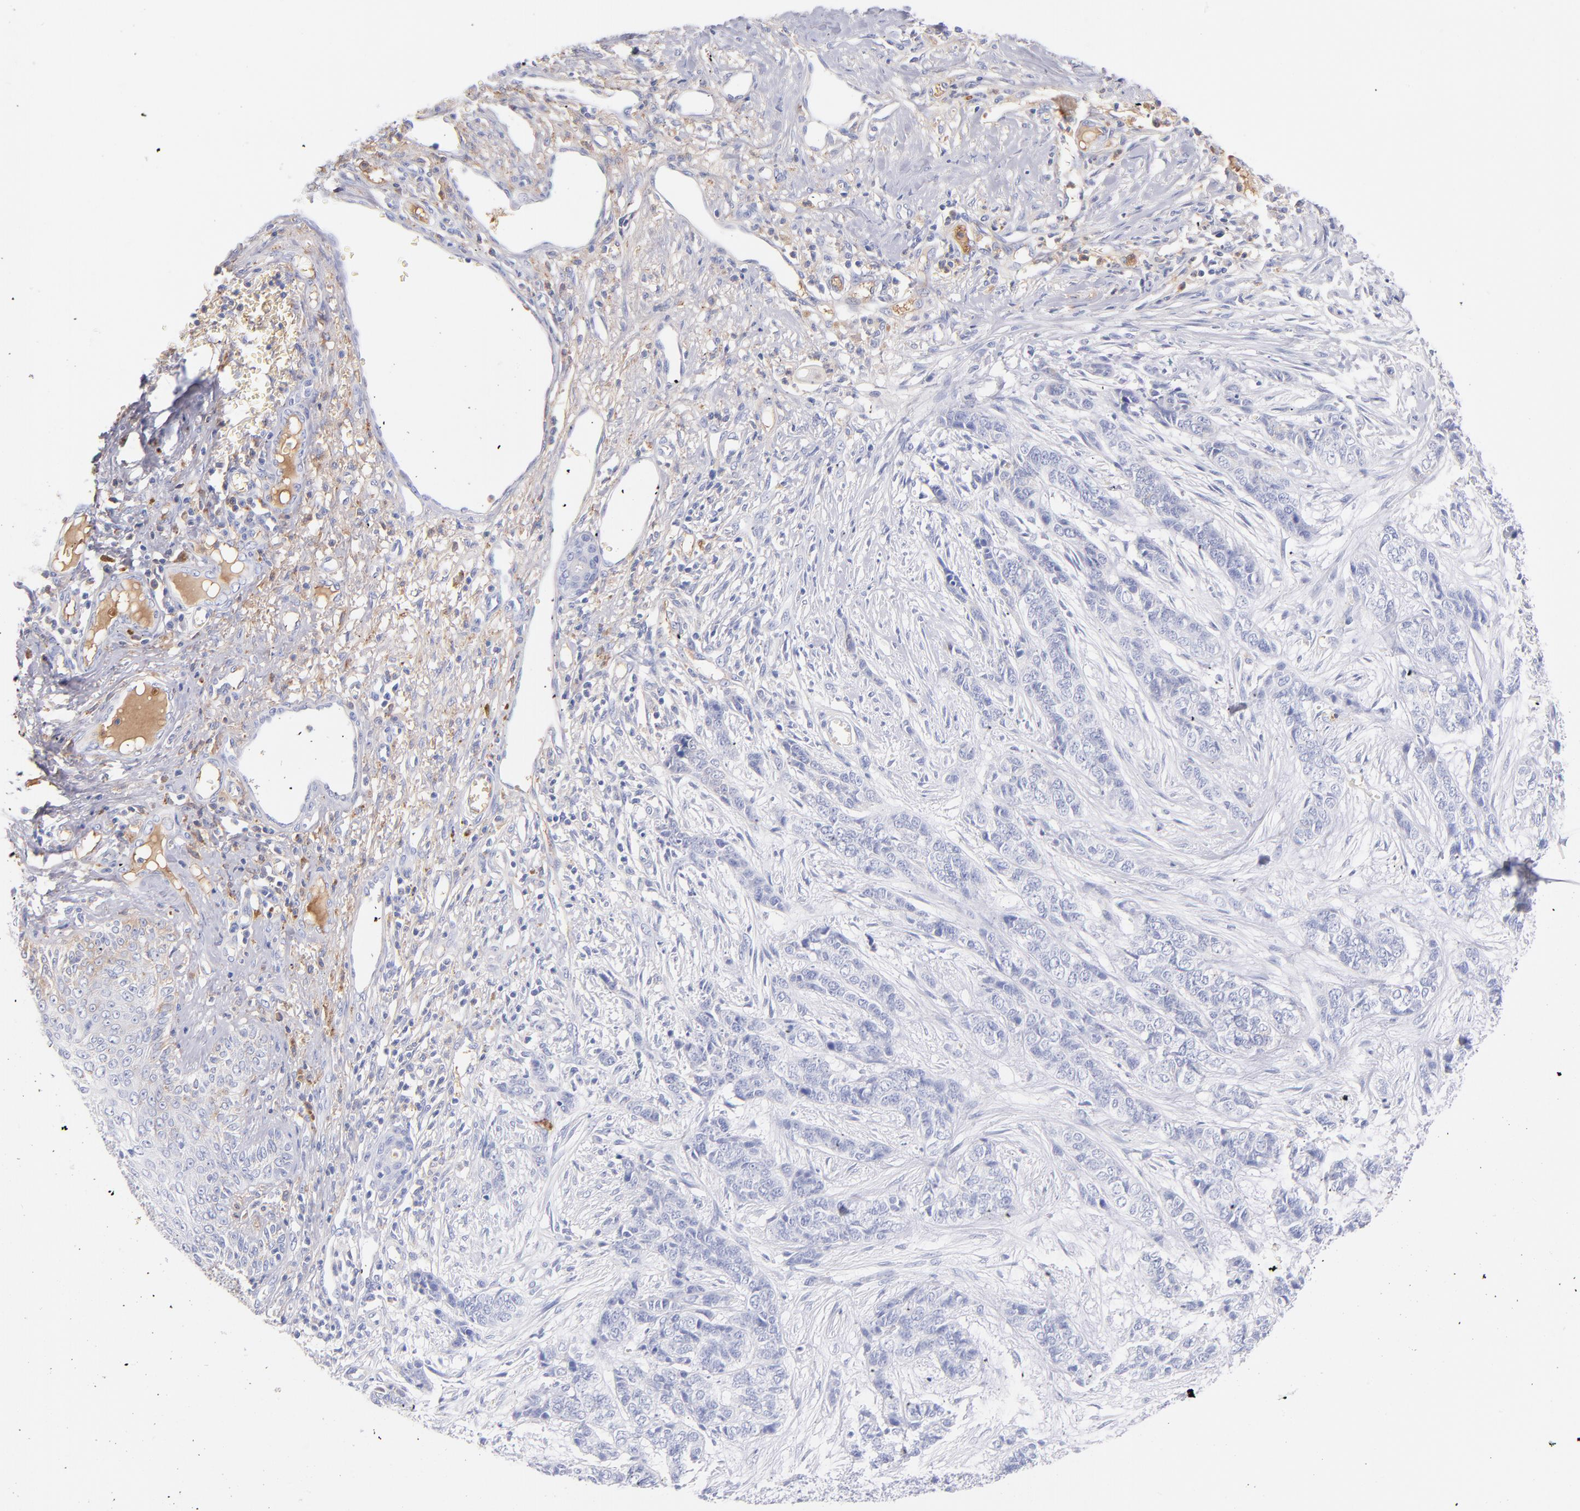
{"staining": {"intensity": "negative", "quantity": "none", "location": "none"}, "tissue": "skin cancer", "cell_type": "Tumor cells", "image_type": "cancer", "snomed": [{"axis": "morphology", "description": "Basal cell carcinoma"}, {"axis": "topography", "description": "Skin"}], "caption": "This micrograph is of skin cancer stained with immunohistochemistry (IHC) to label a protein in brown with the nuclei are counter-stained blue. There is no staining in tumor cells.", "gene": "HP", "patient": {"sex": "female", "age": 64}}